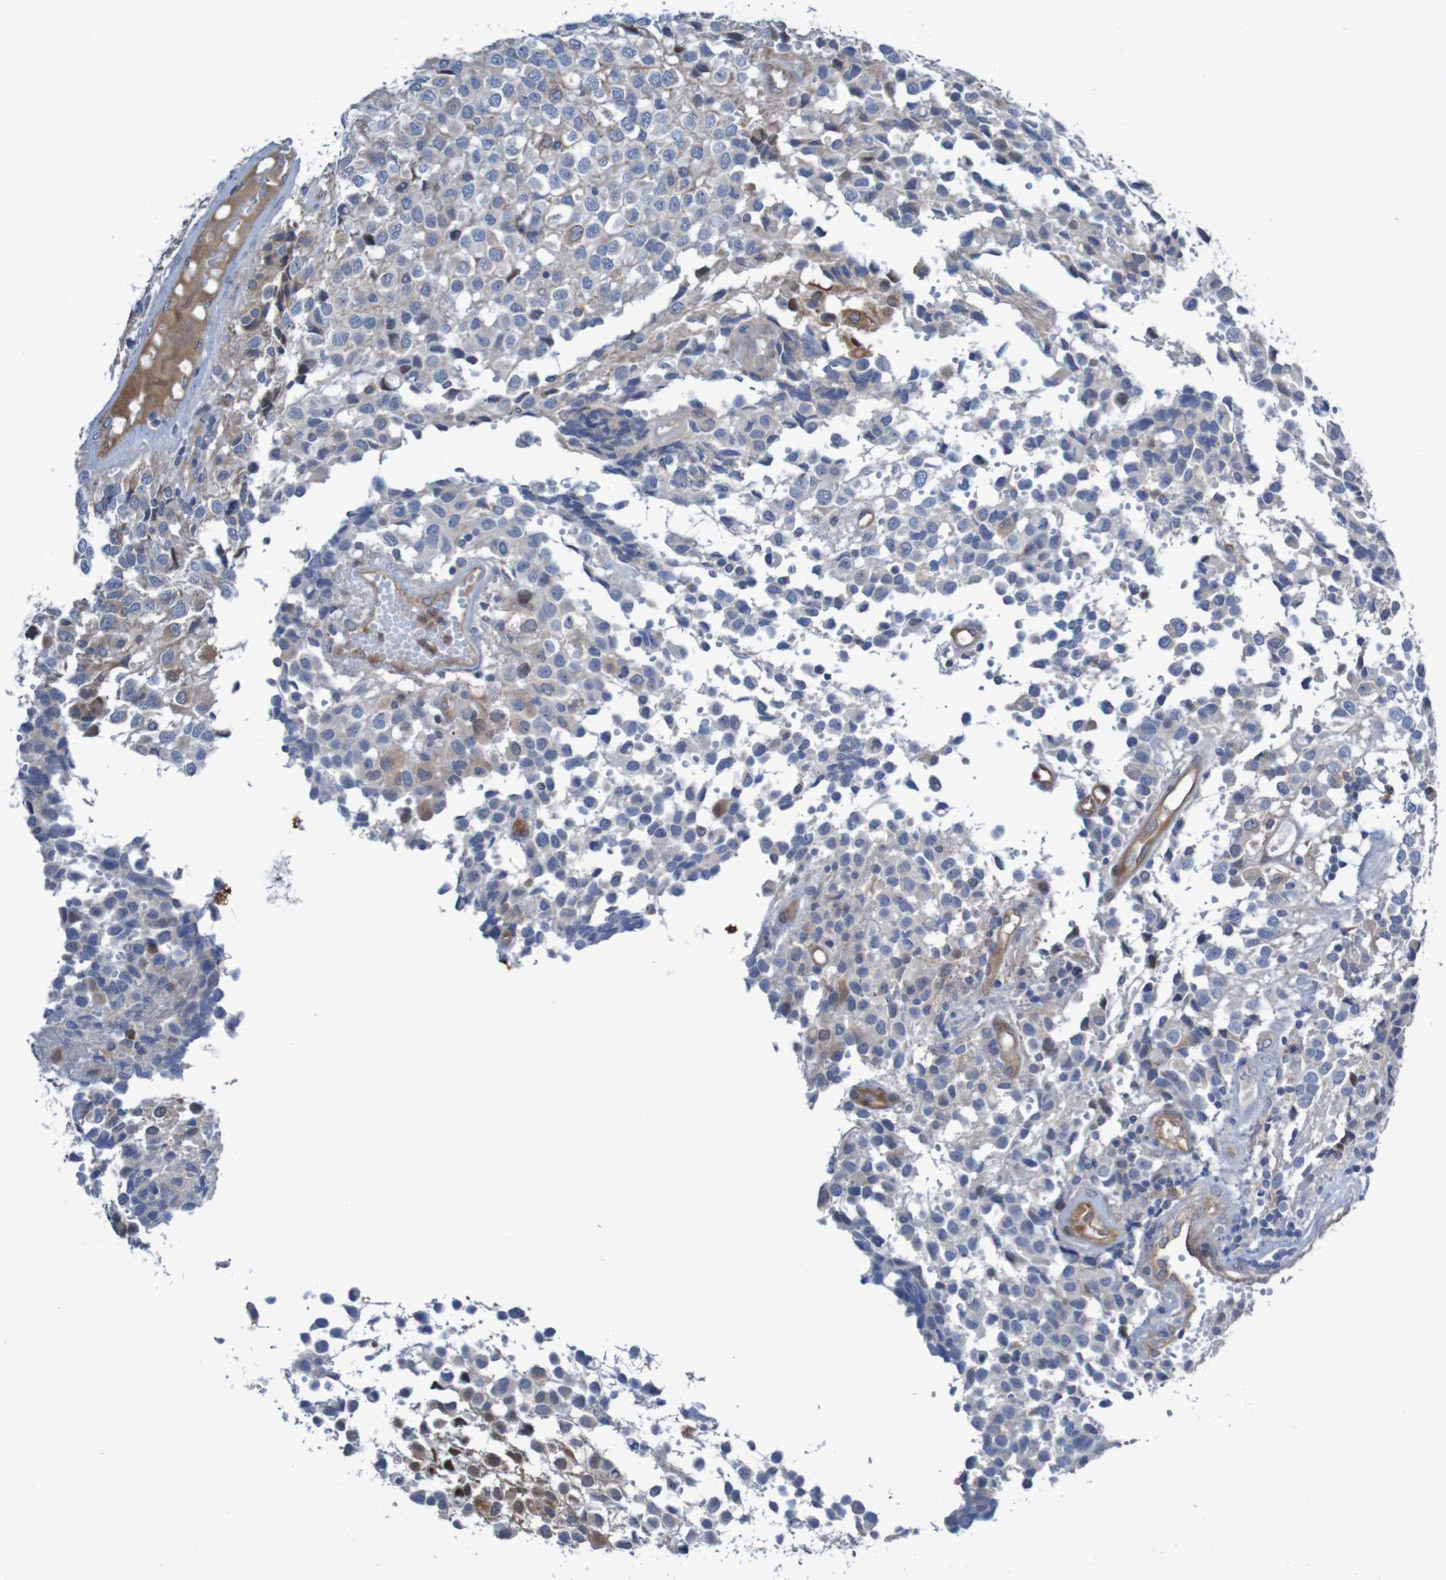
{"staining": {"intensity": "weak", "quantity": "<25%", "location": "cytoplasmic/membranous"}, "tissue": "glioma", "cell_type": "Tumor cells", "image_type": "cancer", "snomed": [{"axis": "morphology", "description": "Glioma, malignant, High grade"}, {"axis": "topography", "description": "Brain"}], "caption": "DAB (3,3'-diaminobenzidine) immunohistochemical staining of human glioma shows no significant expression in tumor cells. Nuclei are stained in blue.", "gene": "ANGPT4", "patient": {"sex": "male", "age": 32}}